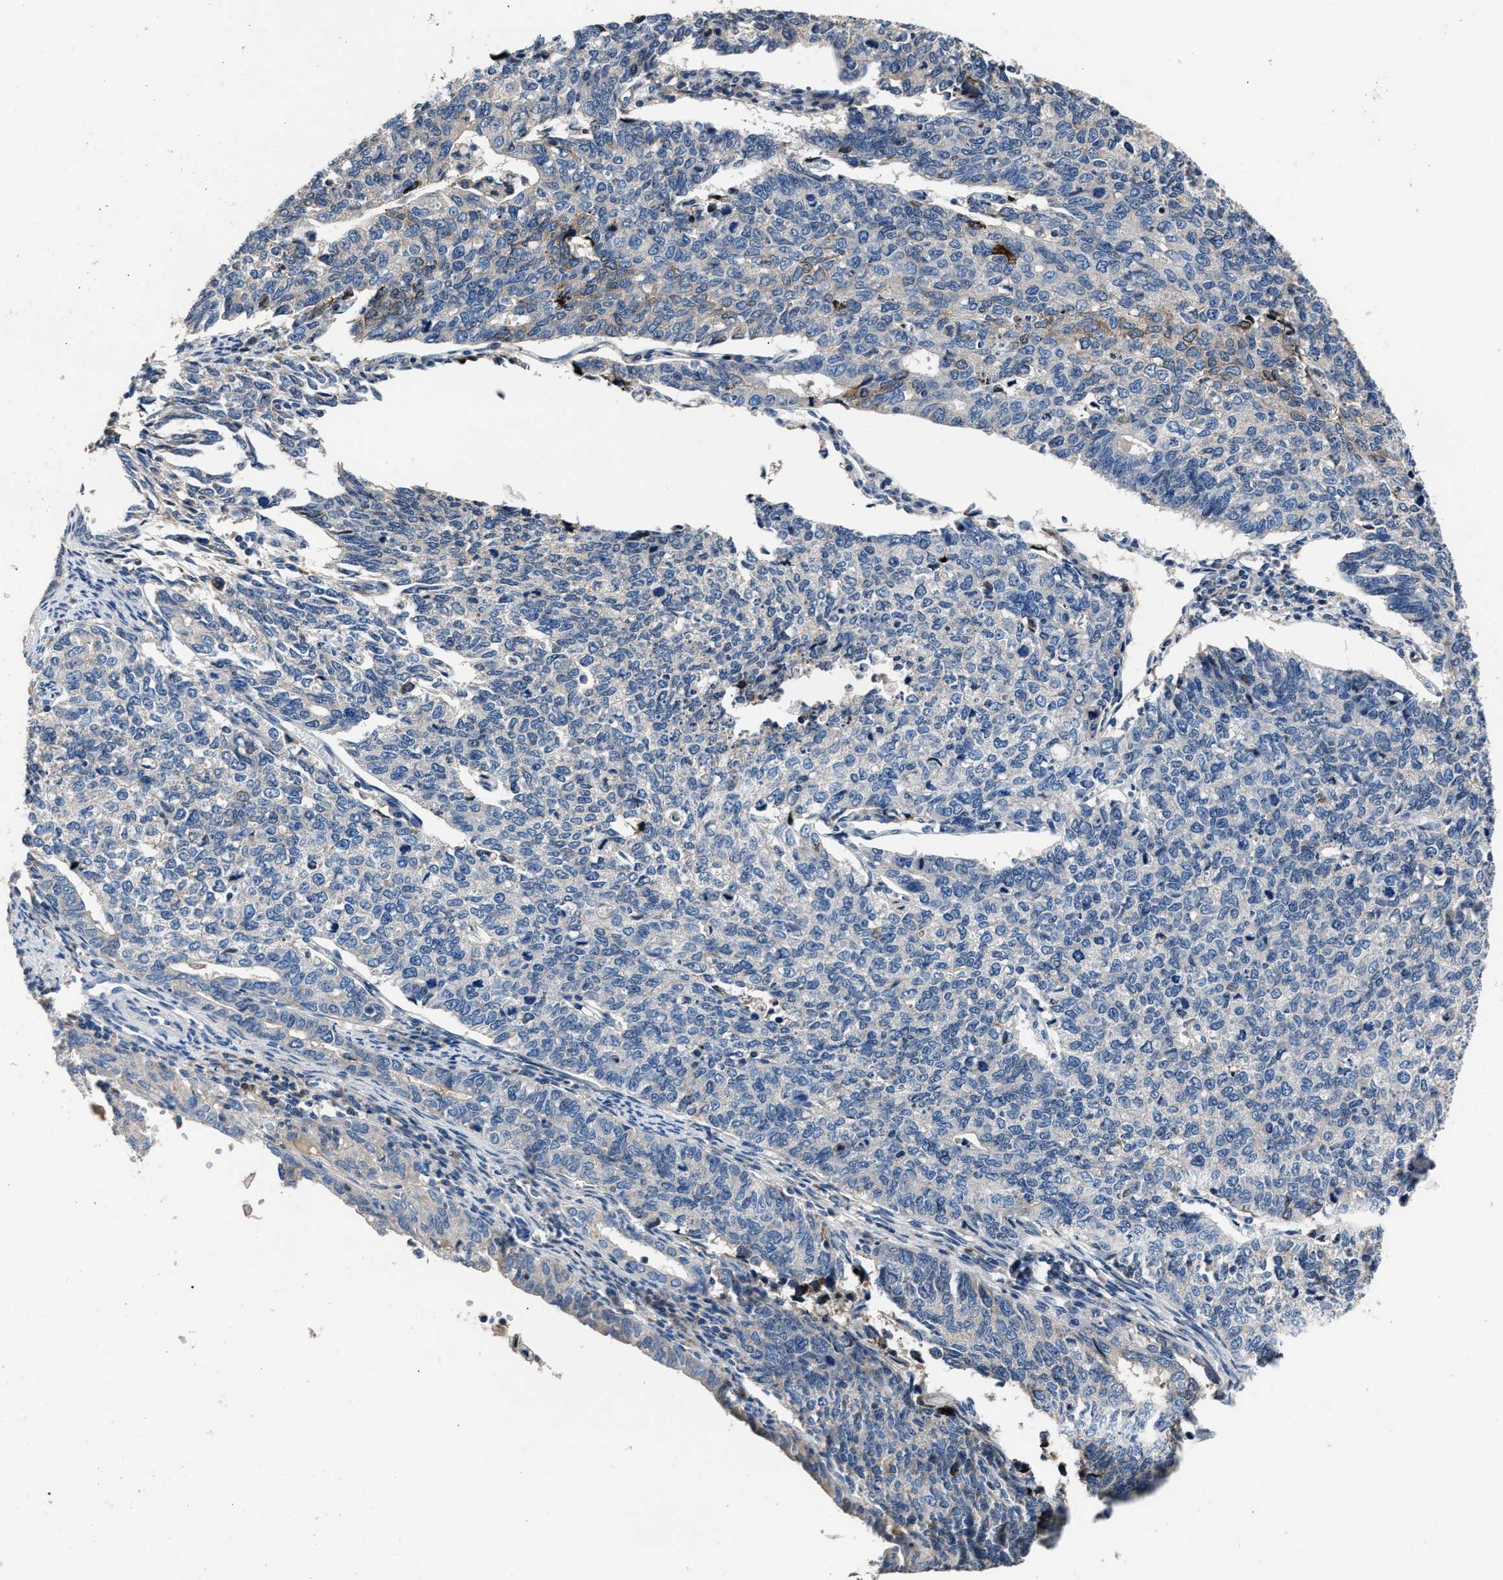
{"staining": {"intensity": "weak", "quantity": "<25%", "location": "cytoplasmic/membranous"}, "tissue": "cervical cancer", "cell_type": "Tumor cells", "image_type": "cancer", "snomed": [{"axis": "morphology", "description": "Squamous cell carcinoma, NOS"}, {"axis": "topography", "description": "Cervix"}], "caption": "High power microscopy micrograph of an immunohistochemistry (IHC) histopathology image of squamous cell carcinoma (cervical), revealing no significant staining in tumor cells. (DAB IHC, high magnification).", "gene": "DNAJC24", "patient": {"sex": "female", "age": 63}}